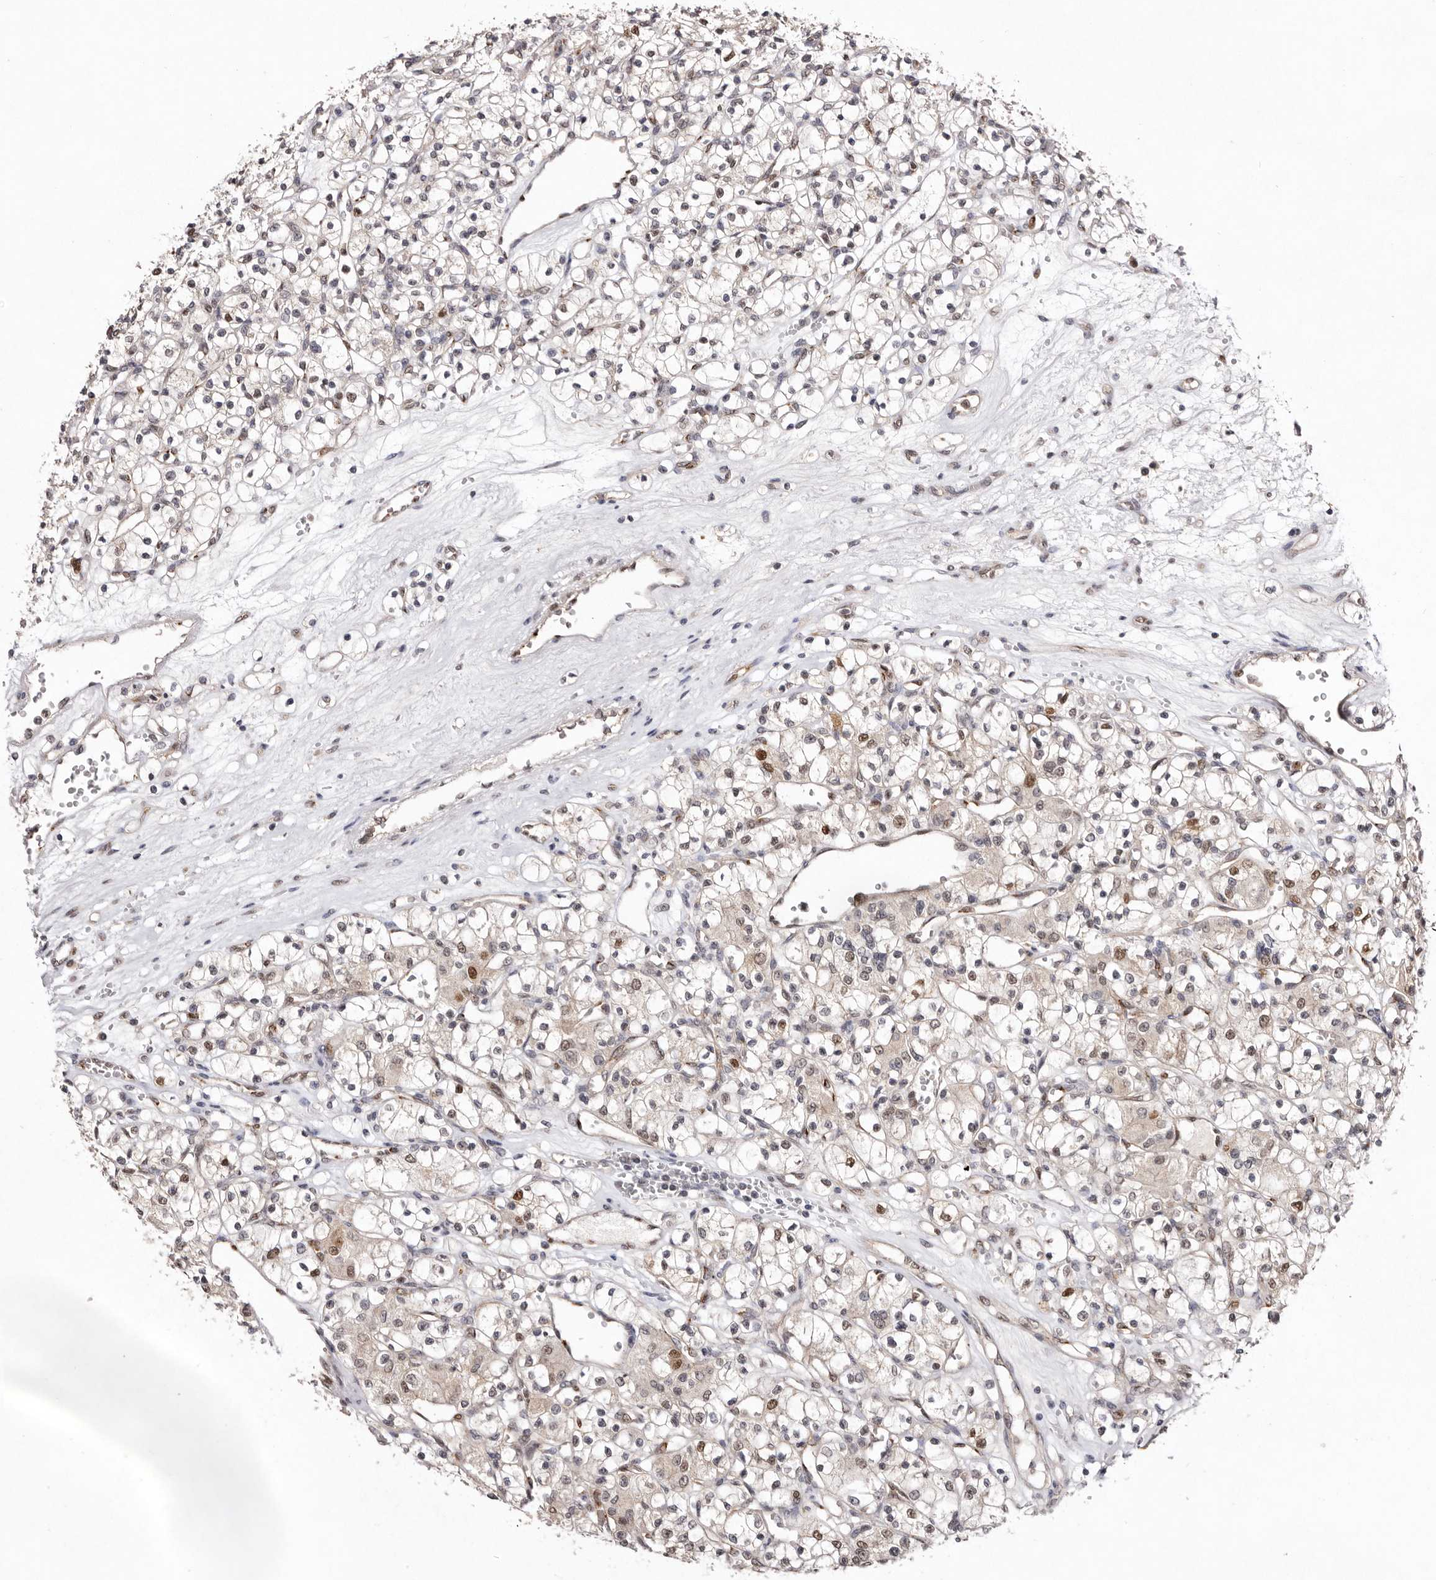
{"staining": {"intensity": "moderate", "quantity": "25%-75%", "location": "nuclear"}, "tissue": "renal cancer", "cell_type": "Tumor cells", "image_type": "cancer", "snomed": [{"axis": "morphology", "description": "Adenocarcinoma, NOS"}, {"axis": "topography", "description": "Kidney"}], "caption": "Immunohistochemical staining of renal adenocarcinoma exhibits medium levels of moderate nuclear protein staining in approximately 25%-75% of tumor cells.", "gene": "NOTCH1", "patient": {"sex": "female", "age": 59}}